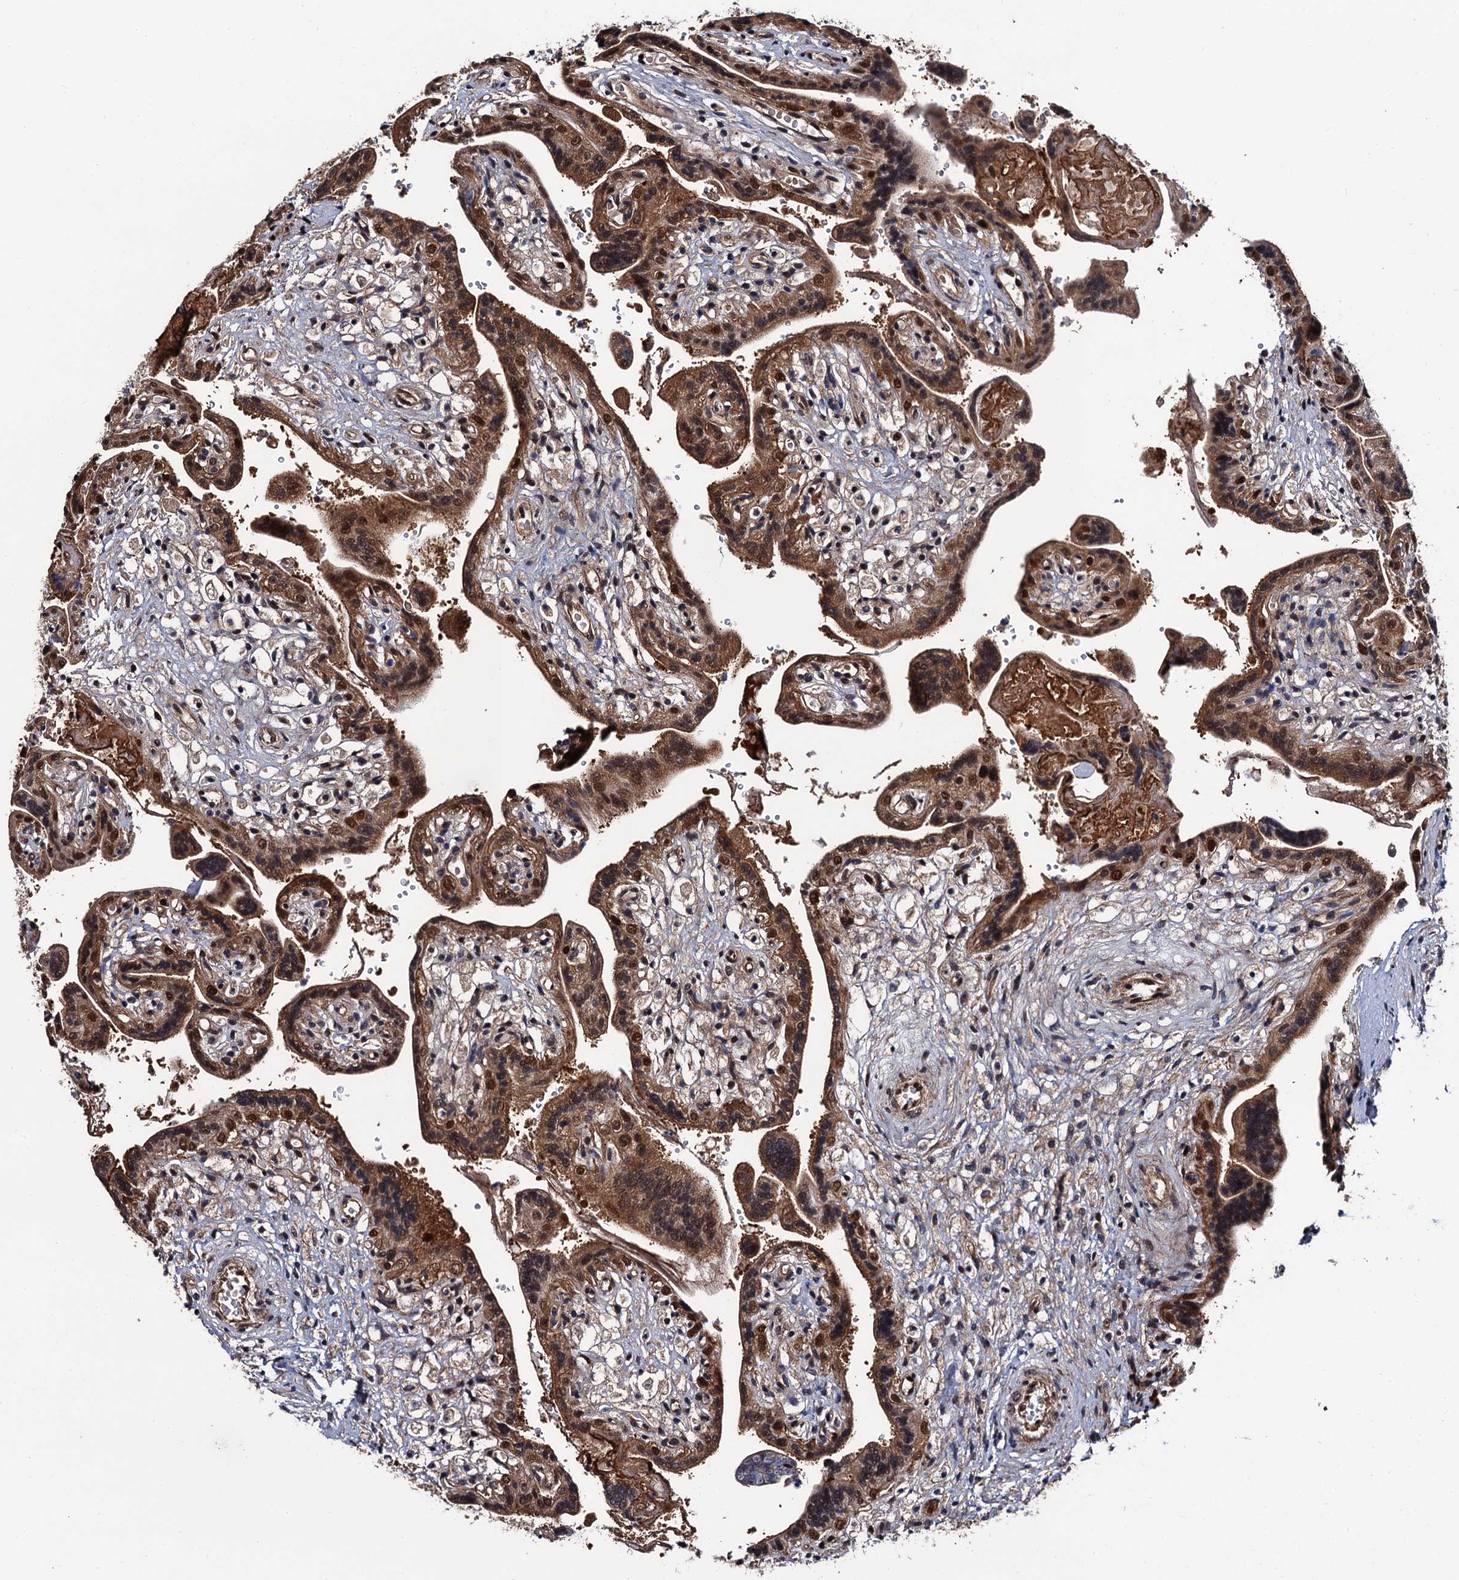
{"staining": {"intensity": "moderate", "quantity": ">75%", "location": "cytoplasmic/membranous,nuclear"}, "tissue": "placenta", "cell_type": "Trophoblastic cells", "image_type": "normal", "snomed": [{"axis": "morphology", "description": "Normal tissue, NOS"}, {"axis": "topography", "description": "Placenta"}], "caption": "This photomicrograph displays immunohistochemistry (IHC) staining of unremarkable human placenta, with medium moderate cytoplasmic/membranous,nuclear positivity in about >75% of trophoblastic cells.", "gene": "CDC23", "patient": {"sex": "female", "age": 37}}